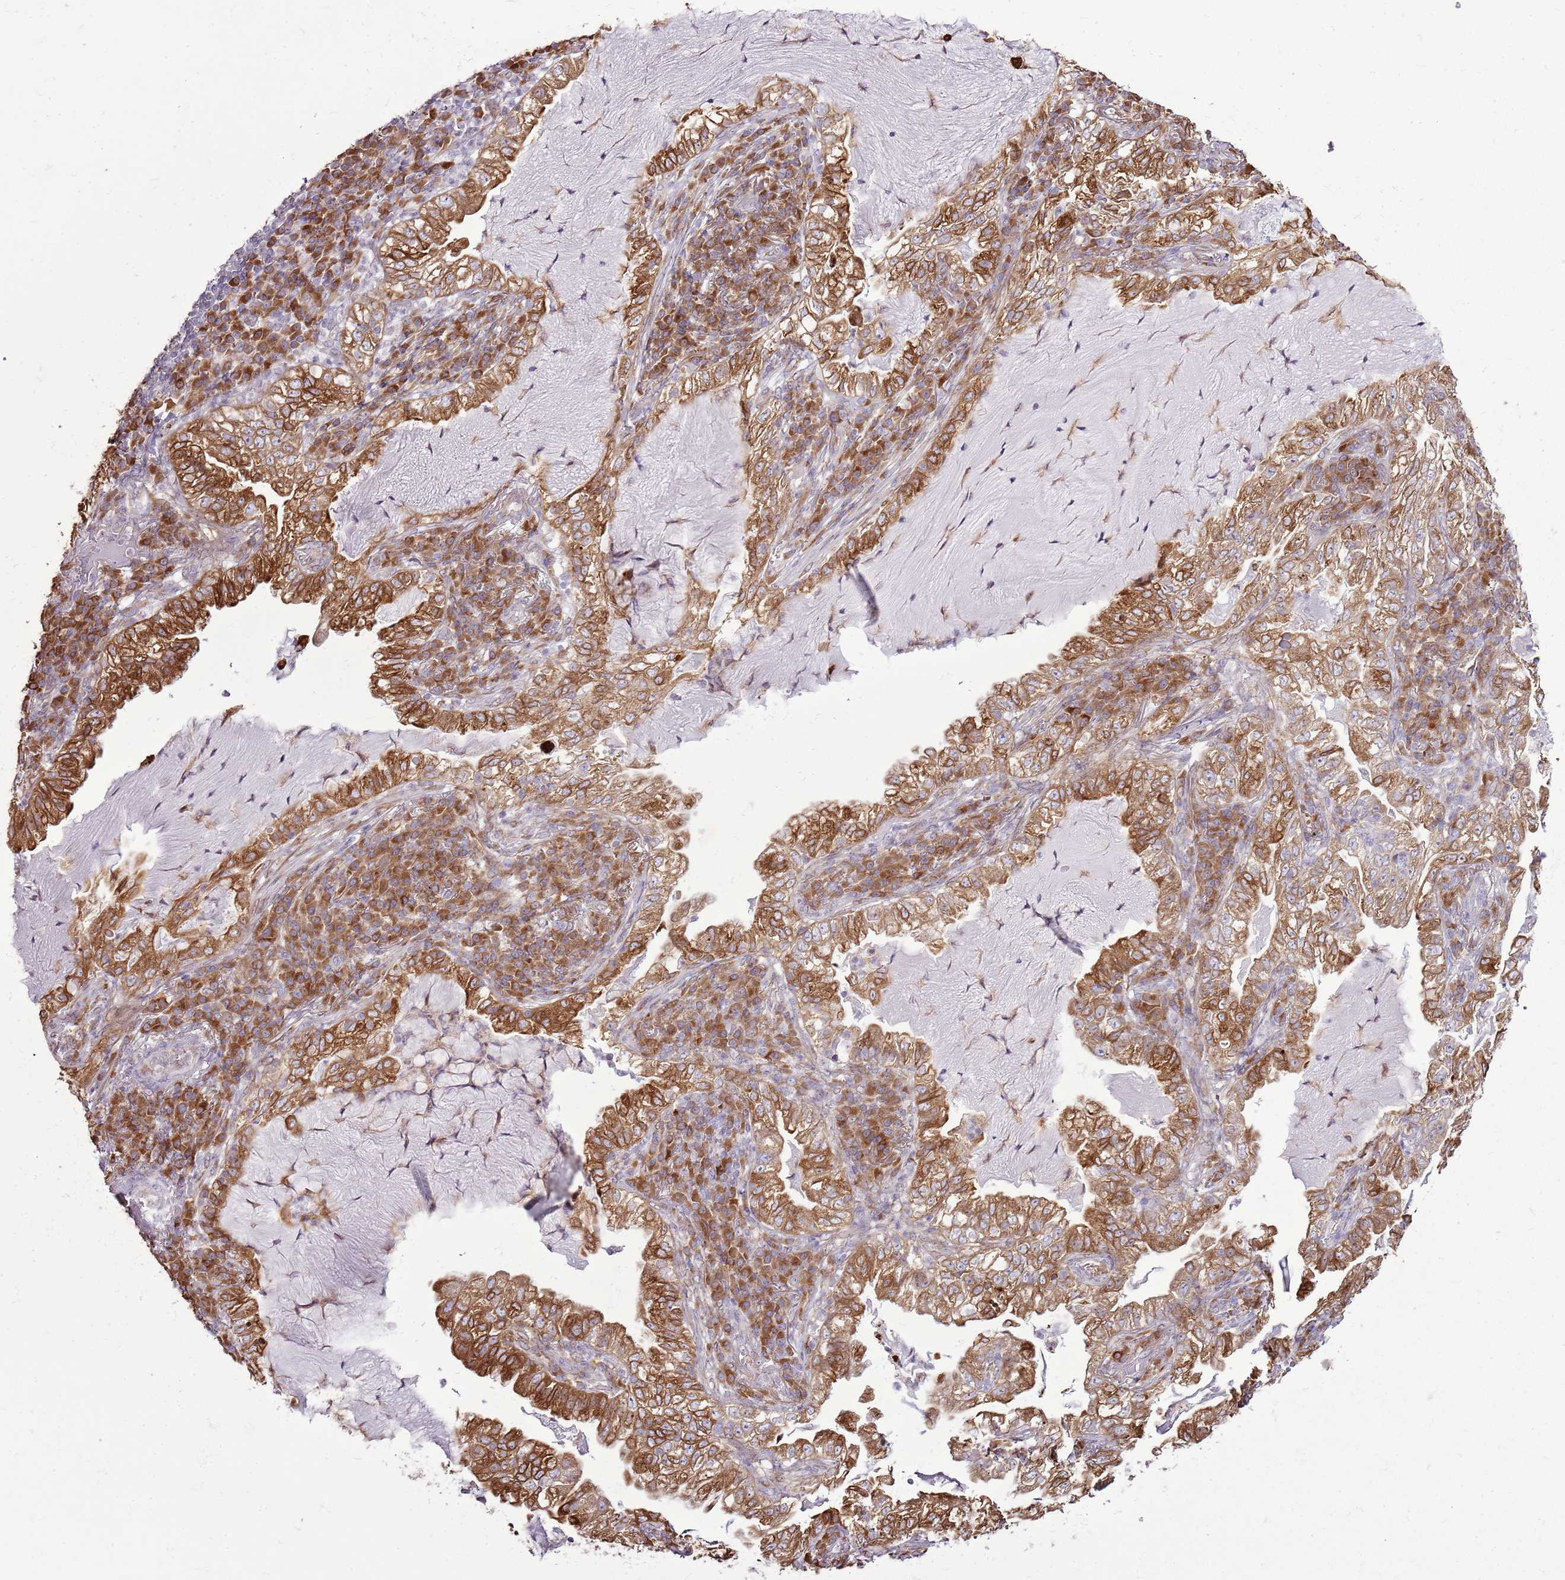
{"staining": {"intensity": "moderate", "quantity": ">75%", "location": "cytoplasmic/membranous"}, "tissue": "lung cancer", "cell_type": "Tumor cells", "image_type": "cancer", "snomed": [{"axis": "morphology", "description": "Adenocarcinoma, NOS"}, {"axis": "topography", "description": "Lung"}], "caption": "Protein analysis of adenocarcinoma (lung) tissue reveals moderate cytoplasmic/membranous positivity in approximately >75% of tumor cells.", "gene": "TMED10", "patient": {"sex": "female", "age": 73}}